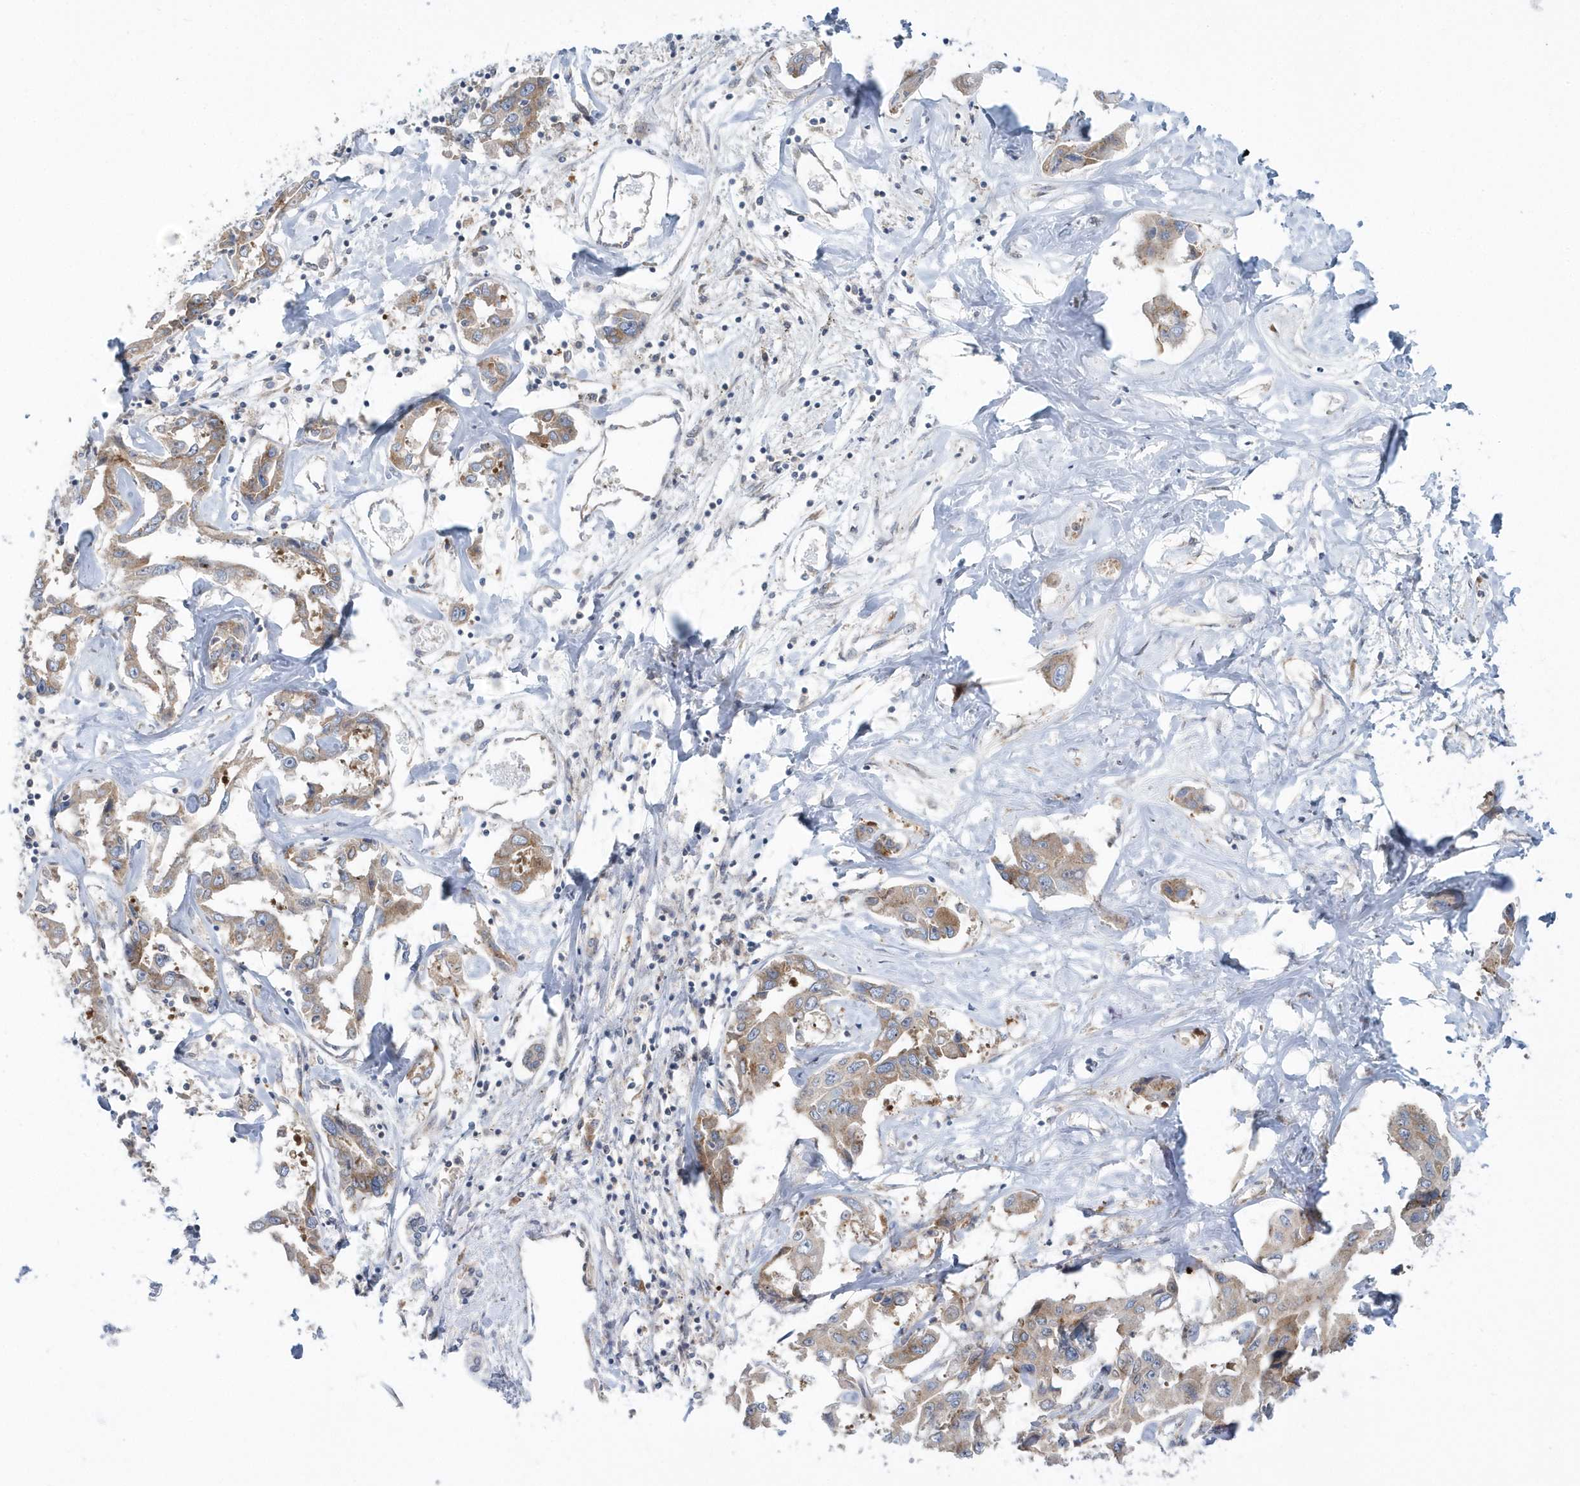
{"staining": {"intensity": "weak", "quantity": ">75%", "location": "cytoplasmic/membranous"}, "tissue": "liver cancer", "cell_type": "Tumor cells", "image_type": "cancer", "snomed": [{"axis": "morphology", "description": "Cholangiocarcinoma"}, {"axis": "topography", "description": "Liver"}], "caption": "Protein expression by immunohistochemistry demonstrates weak cytoplasmic/membranous positivity in approximately >75% of tumor cells in liver cholangiocarcinoma.", "gene": "EIF3C", "patient": {"sex": "male", "age": 59}}